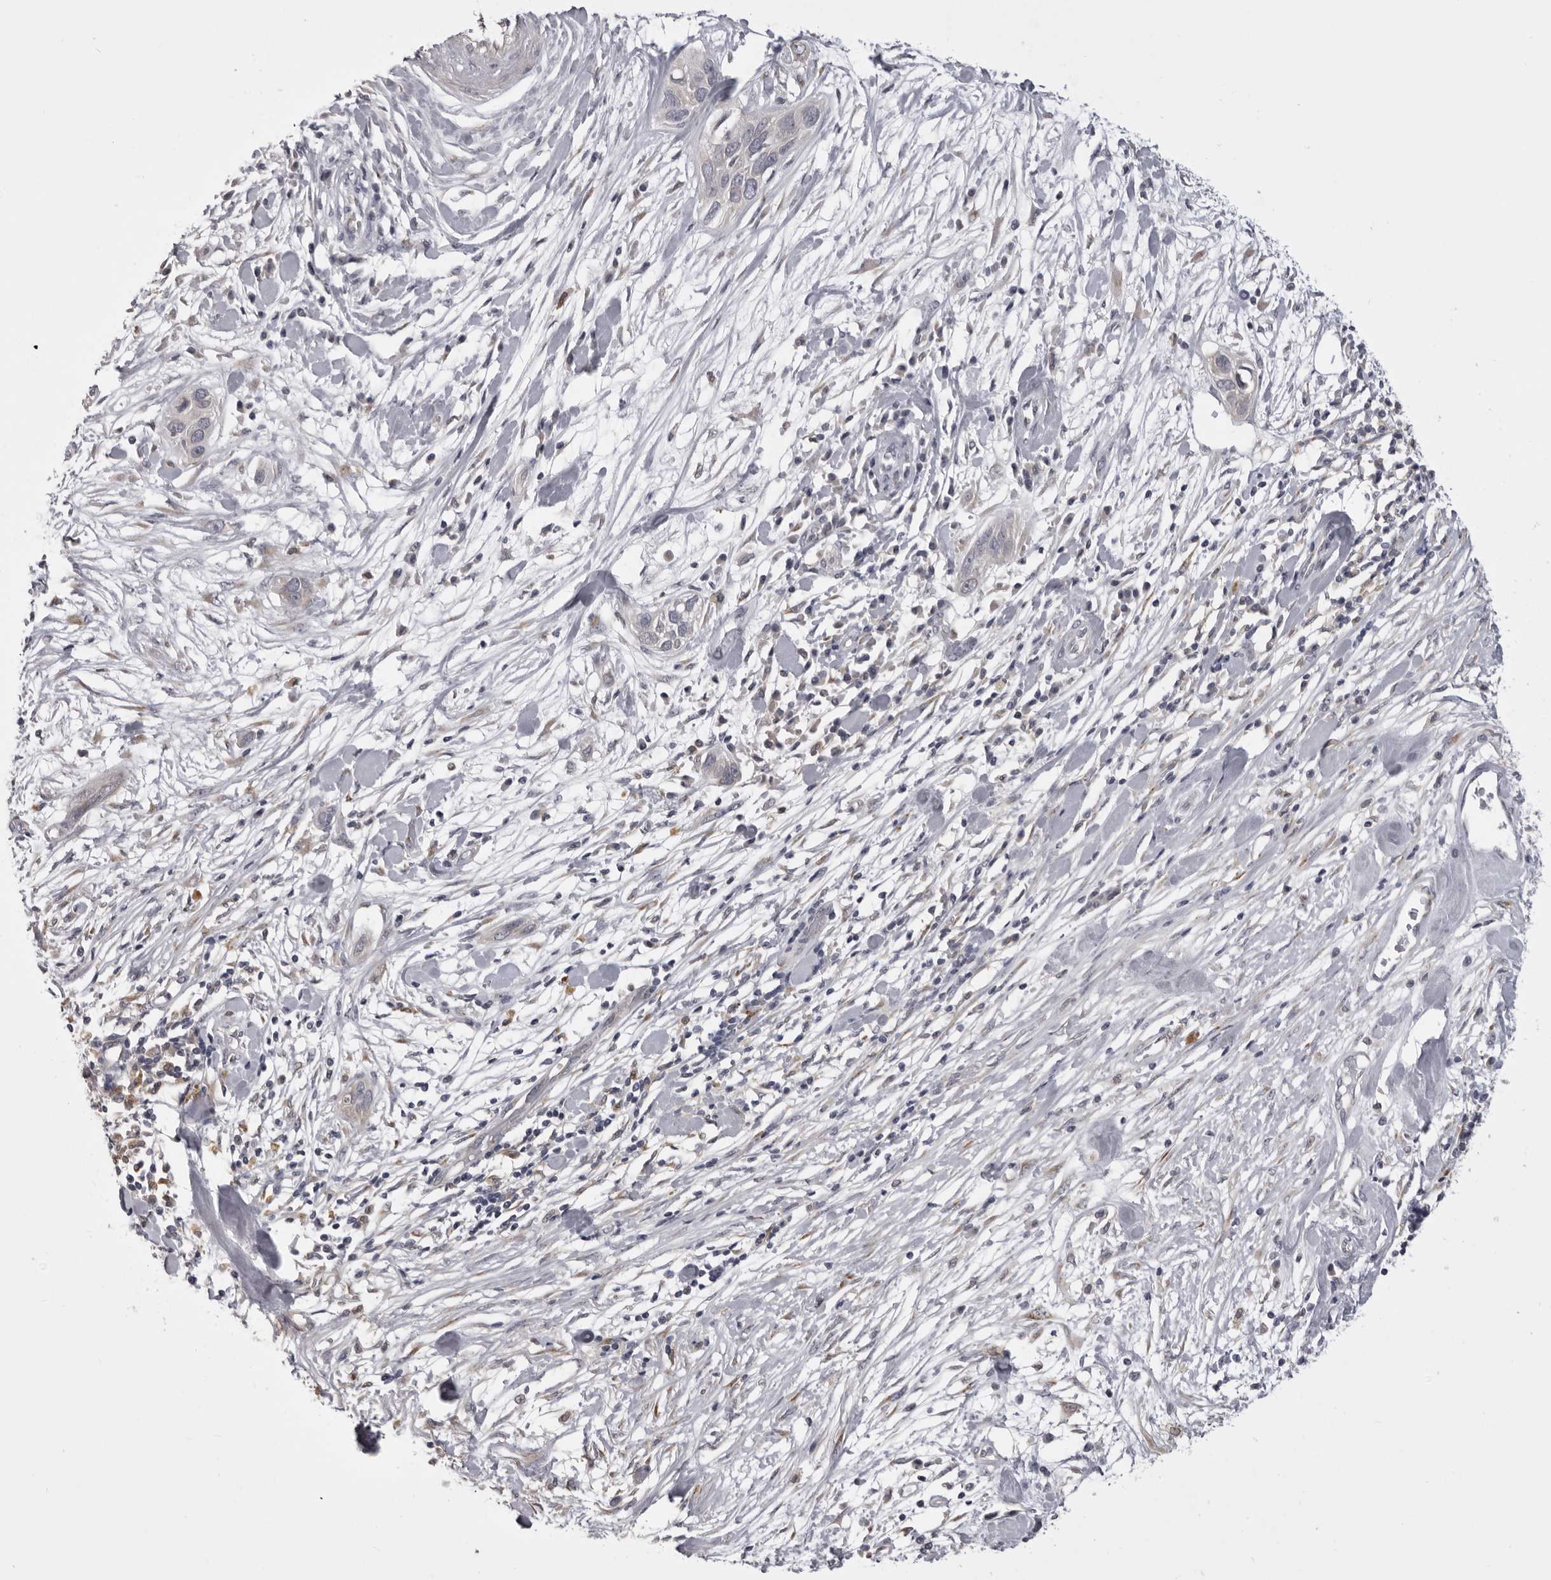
{"staining": {"intensity": "negative", "quantity": "none", "location": "none"}, "tissue": "pancreatic cancer", "cell_type": "Tumor cells", "image_type": "cancer", "snomed": [{"axis": "morphology", "description": "Adenocarcinoma, NOS"}, {"axis": "topography", "description": "Pancreas"}], "caption": "Protein analysis of pancreatic cancer (adenocarcinoma) displays no significant positivity in tumor cells.", "gene": "NCEH1", "patient": {"sex": "female", "age": 60}}